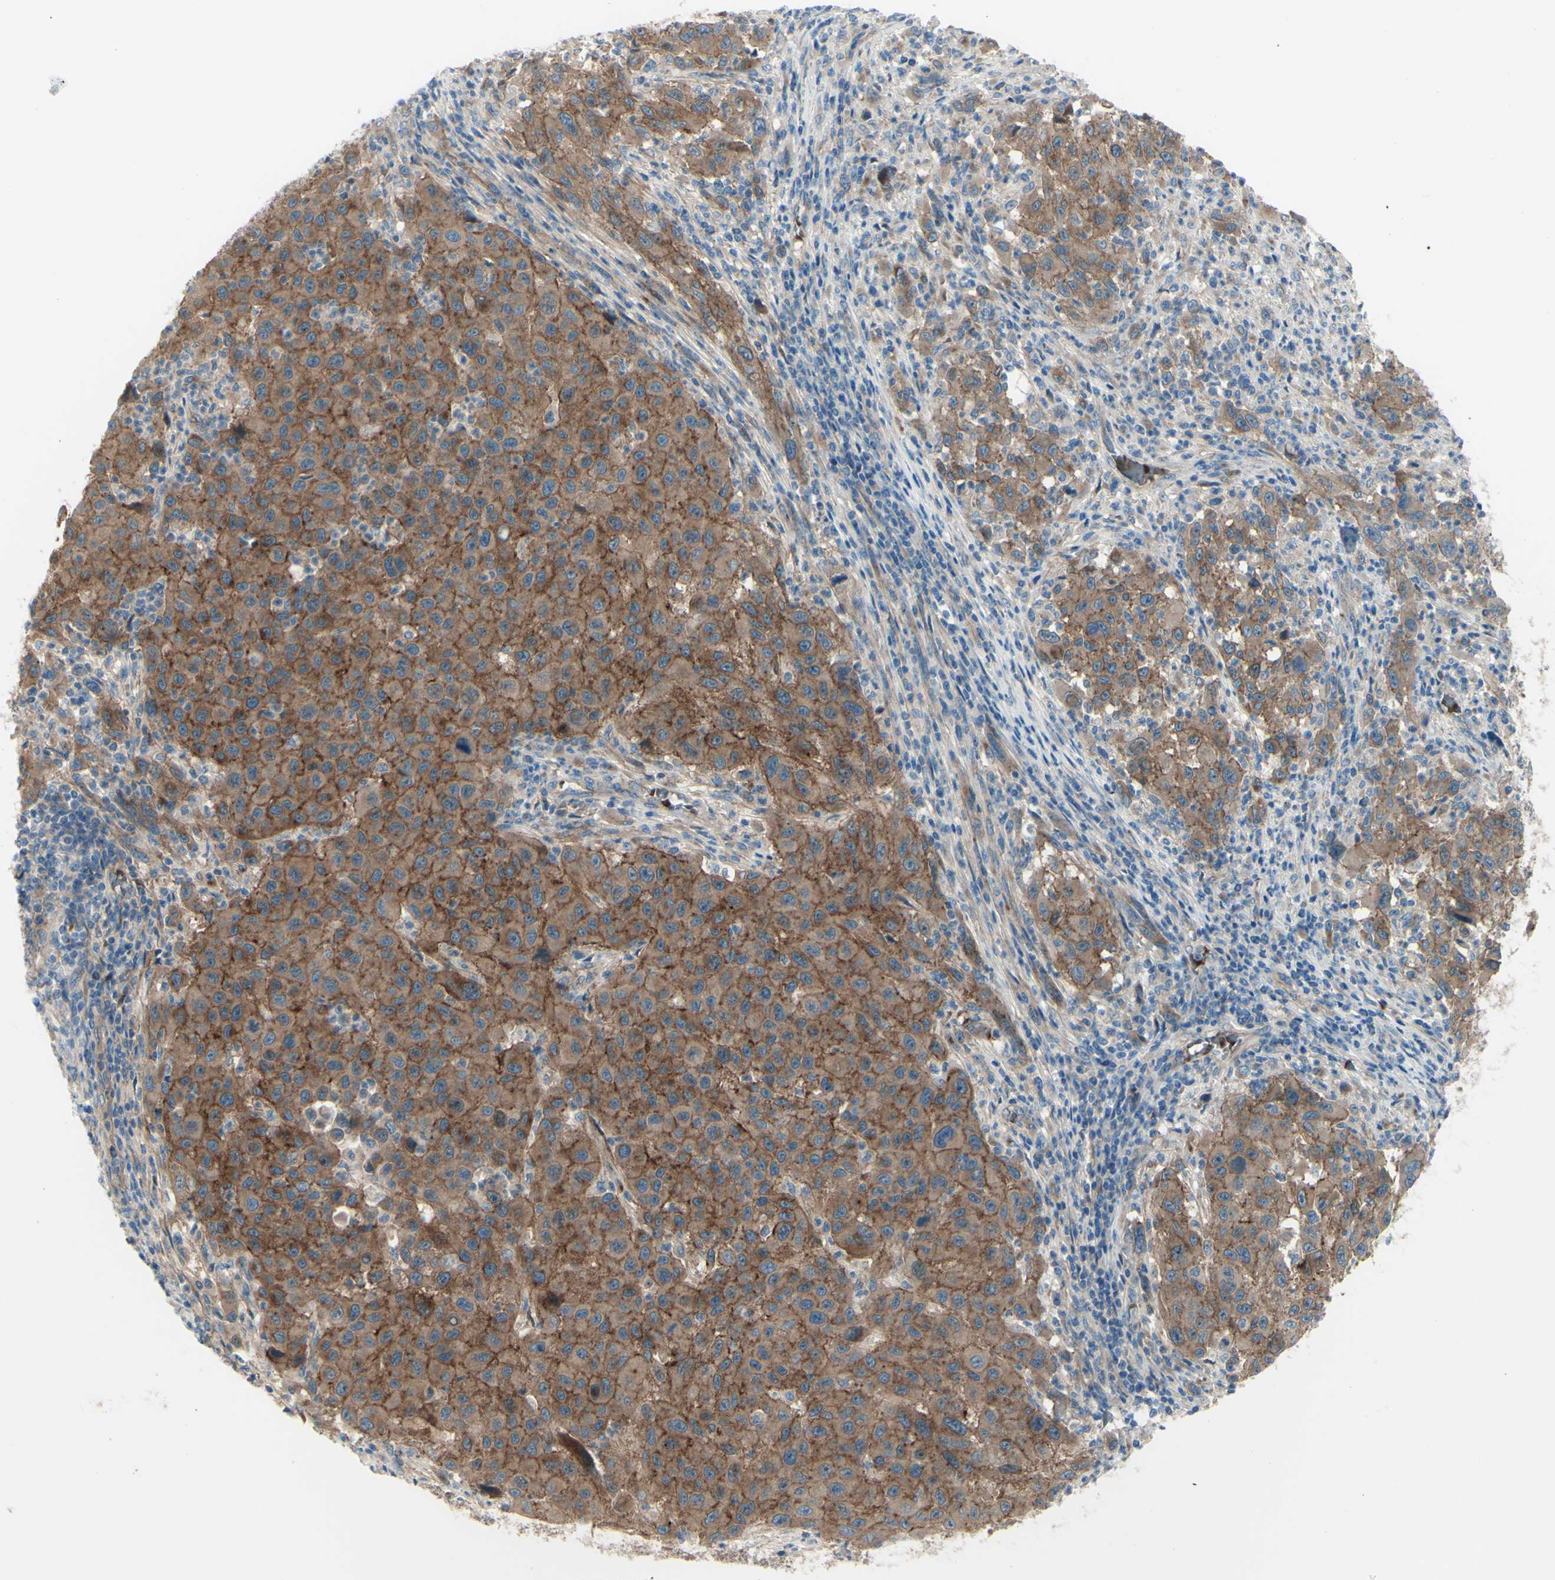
{"staining": {"intensity": "strong", "quantity": ">75%", "location": "cytoplasmic/membranous"}, "tissue": "melanoma", "cell_type": "Tumor cells", "image_type": "cancer", "snomed": [{"axis": "morphology", "description": "Malignant melanoma, Metastatic site"}, {"axis": "topography", "description": "Lymph node"}], "caption": "Strong cytoplasmic/membranous staining is appreciated in about >75% of tumor cells in malignant melanoma (metastatic site).", "gene": "PCDHGA2", "patient": {"sex": "male", "age": 61}}